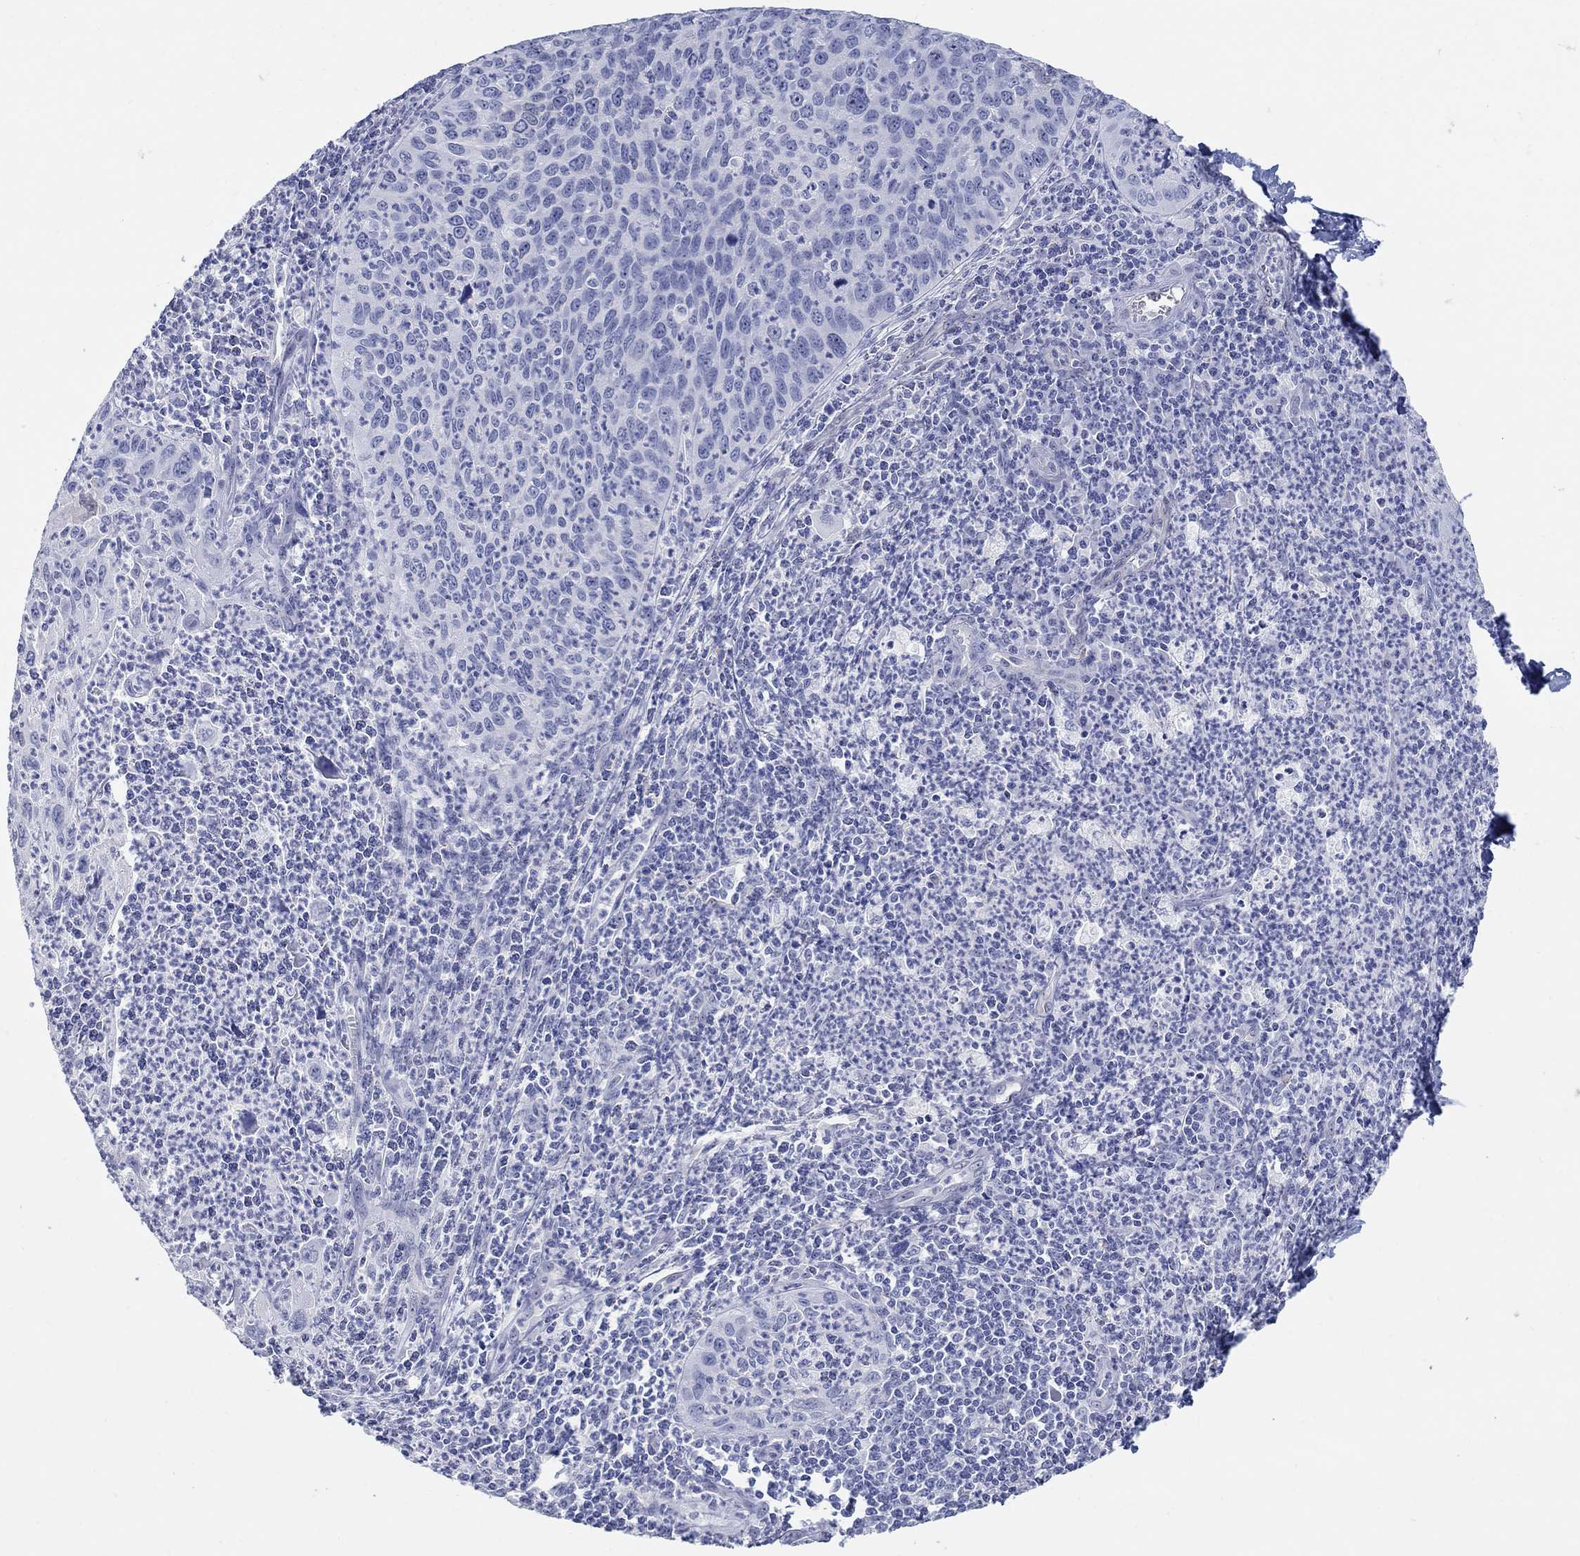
{"staining": {"intensity": "weak", "quantity": "25%-75%", "location": "cytoplasmic/membranous"}, "tissue": "cervical cancer", "cell_type": "Tumor cells", "image_type": "cancer", "snomed": [{"axis": "morphology", "description": "Squamous cell carcinoma, NOS"}, {"axis": "topography", "description": "Cervix"}], "caption": "Immunohistochemistry (IHC) of human cervical cancer (squamous cell carcinoma) exhibits low levels of weak cytoplasmic/membranous positivity in approximately 25%-75% of tumor cells.", "gene": "AKR1C2", "patient": {"sex": "female", "age": 26}}